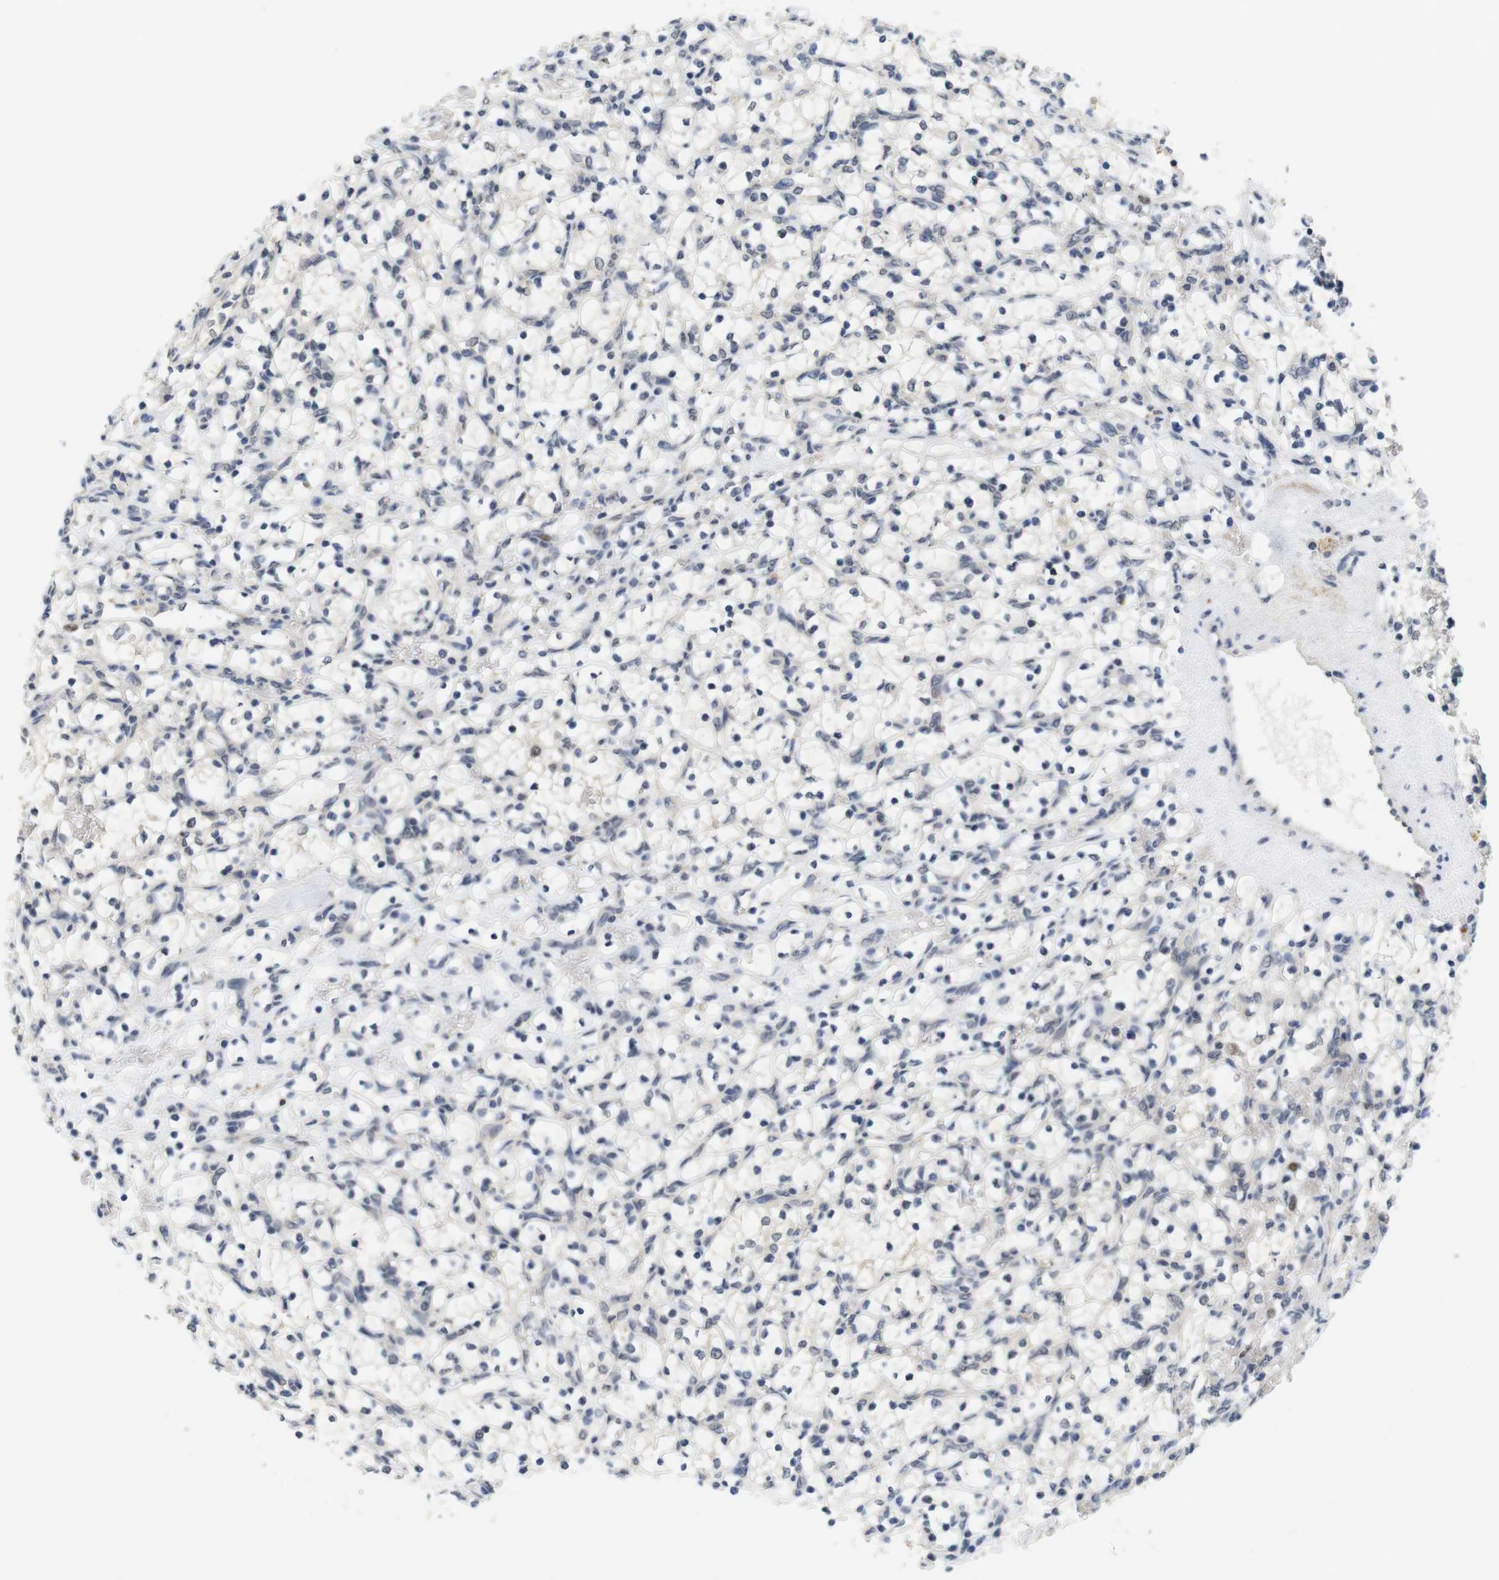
{"staining": {"intensity": "negative", "quantity": "none", "location": "none"}, "tissue": "renal cancer", "cell_type": "Tumor cells", "image_type": "cancer", "snomed": [{"axis": "morphology", "description": "Adenocarcinoma, NOS"}, {"axis": "topography", "description": "Kidney"}], "caption": "This is an immunohistochemistry histopathology image of adenocarcinoma (renal). There is no expression in tumor cells.", "gene": "SKP2", "patient": {"sex": "female", "age": 69}}